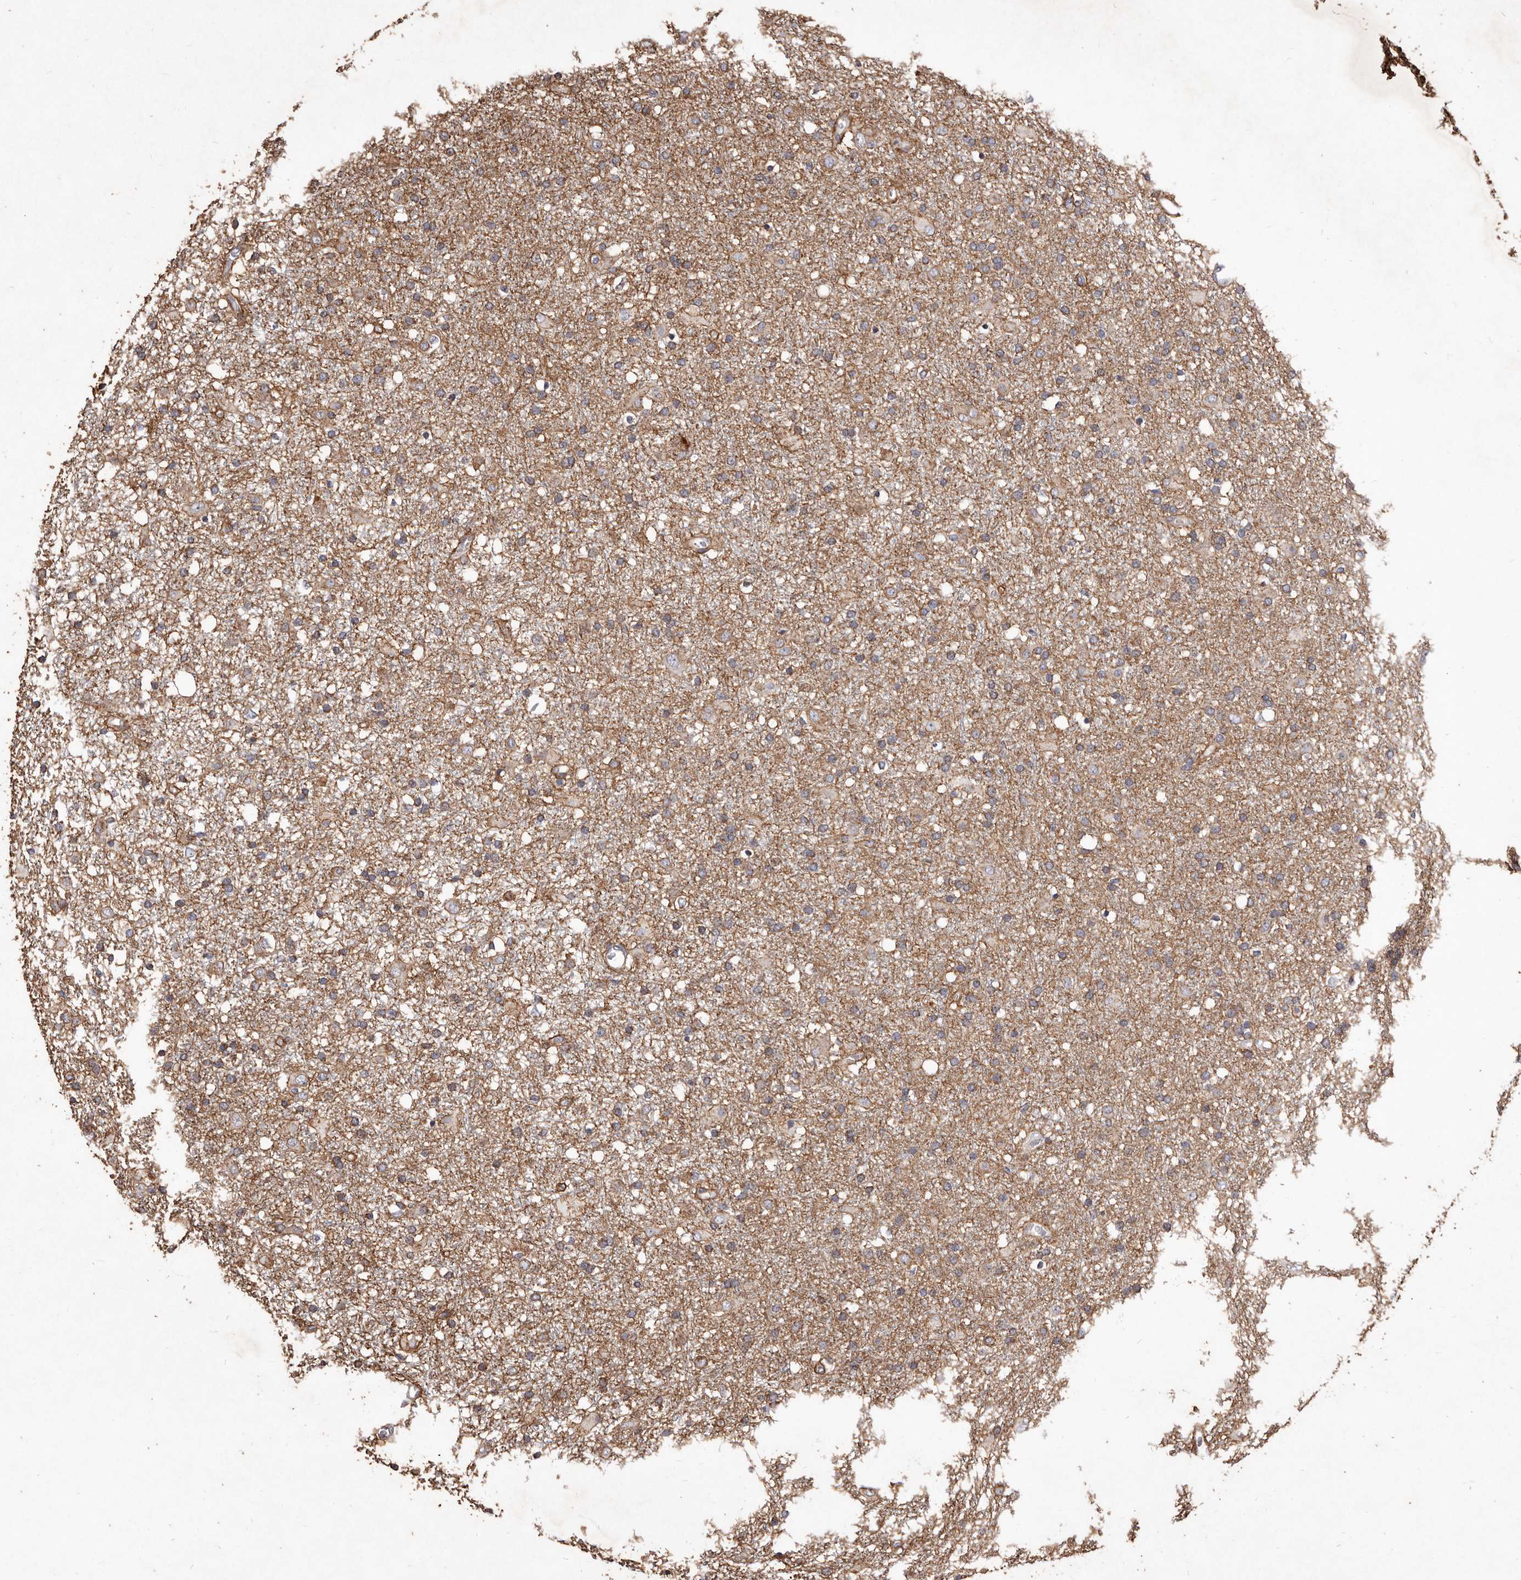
{"staining": {"intensity": "moderate", "quantity": "25%-75%", "location": "cytoplasmic/membranous"}, "tissue": "glioma", "cell_type": "Tumor cells", "image_type": "cancer", "snomed": [{"axis": "morphology", "description": "Glioma, malignant, Low grade"}, {"axis": "topography", "description": "Brain"}], "caption": "Malignant glioma (low-grade) stained with IHC demonstrates moderate cytoplasmic/membranous positivity in approximately 25%-75% of tumor cells.", "gene": "STEAP2", "patient": {"sex": "male", "age": 65}}